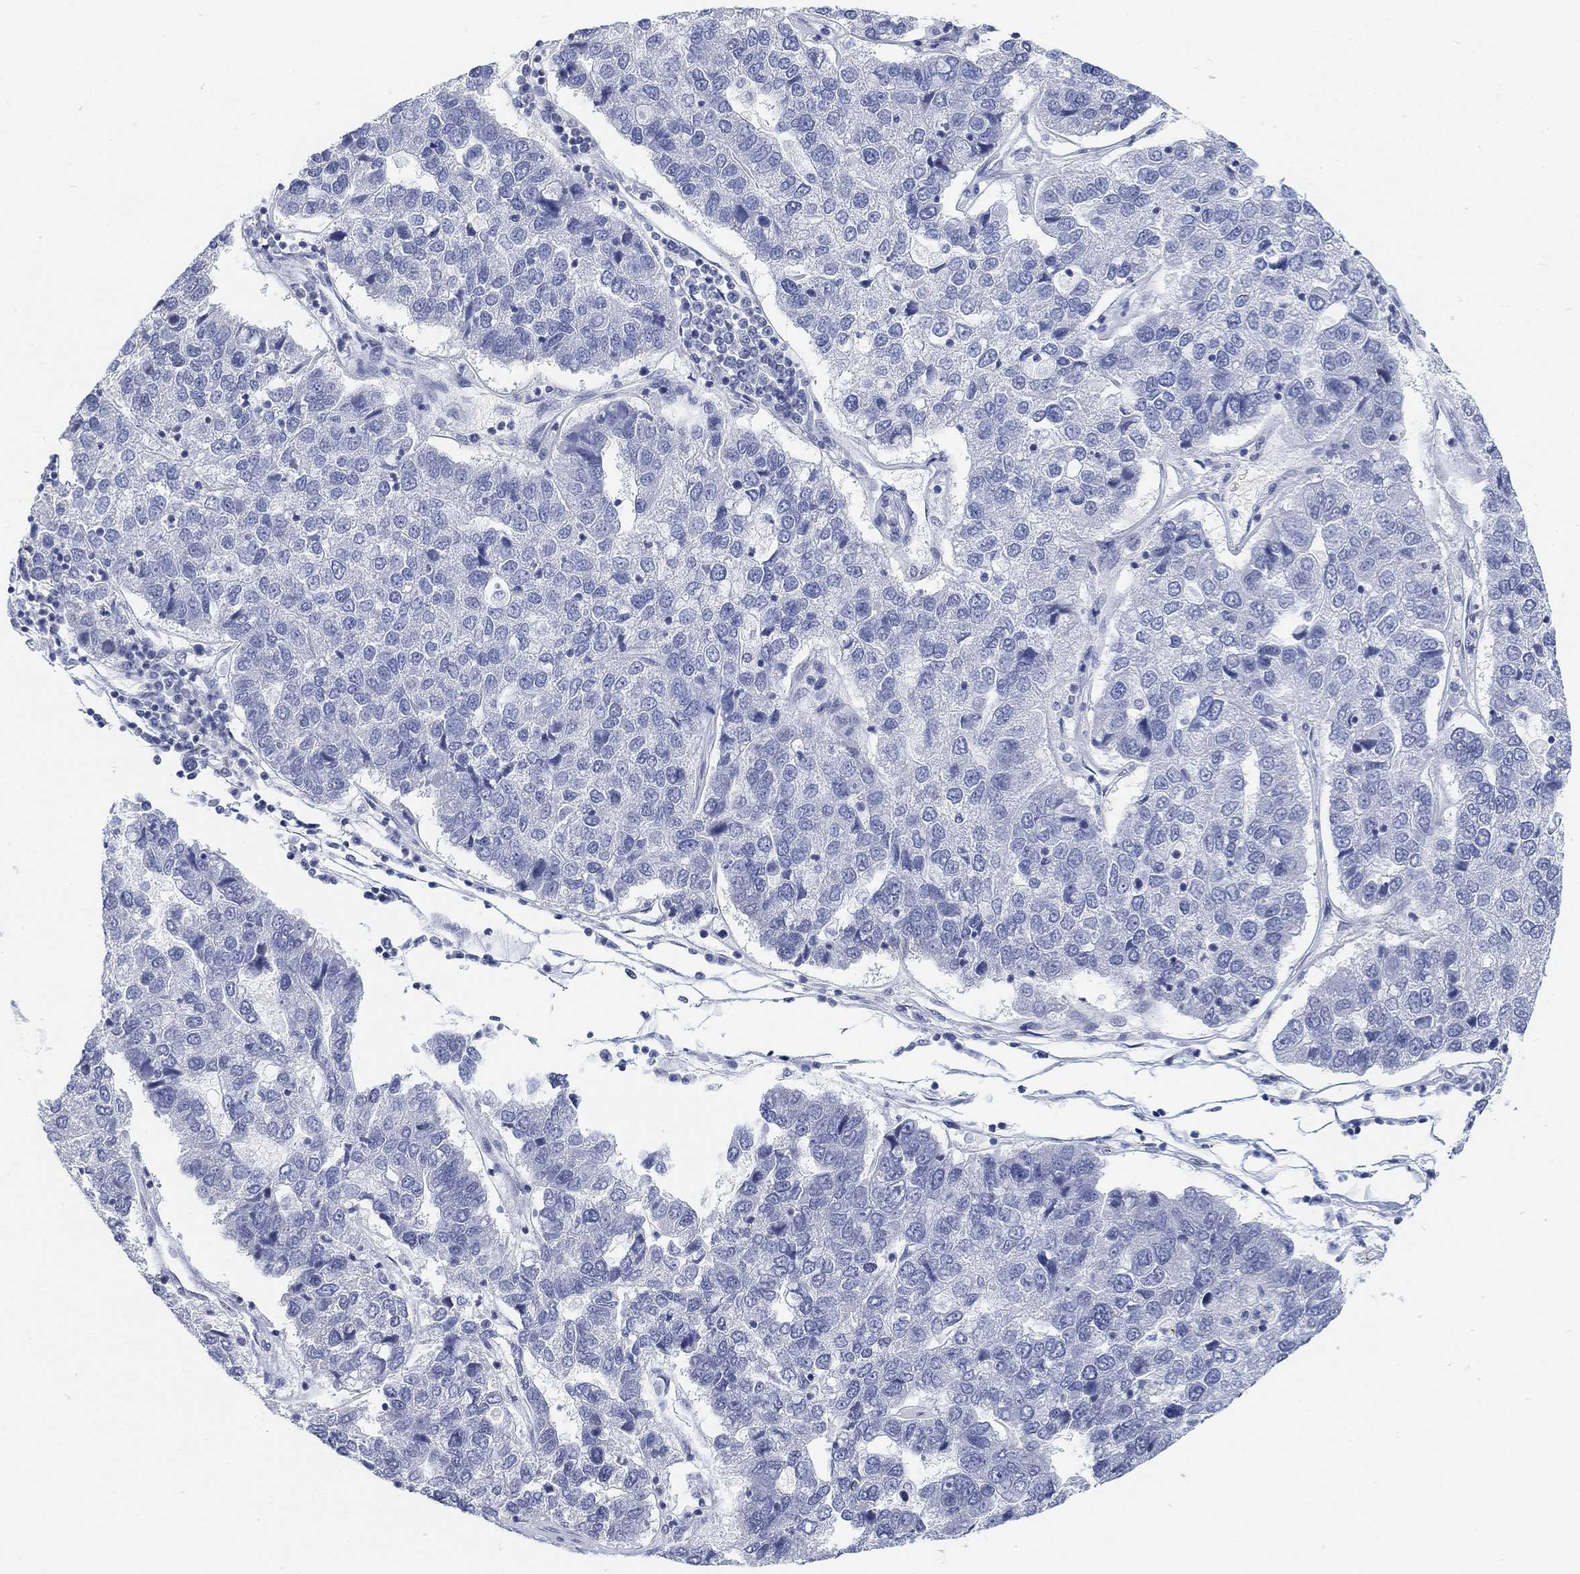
{"staining": {"intensity": "negative", "quantity": "none", "location": "none"}, "tissue": "pancreatic cancer", "cell_type": "Tumor cells", "image_type": "cancer", "snomed": [{"axis": "morphology", "description": "Adenocarcinoma, NOS"}, {"axis": "topography", "description": "Pancreas"}], "caption": "Adenocarcinoma (pancreatic) was stained to show a protein in brown. There is no significant positivity in tumor cells. (DAB immunohistochemistry (IHC) visualized using brightfield microscopy, high magnification).", "gene": "PURG", "patient": {"sex": "female", "age": 61}}